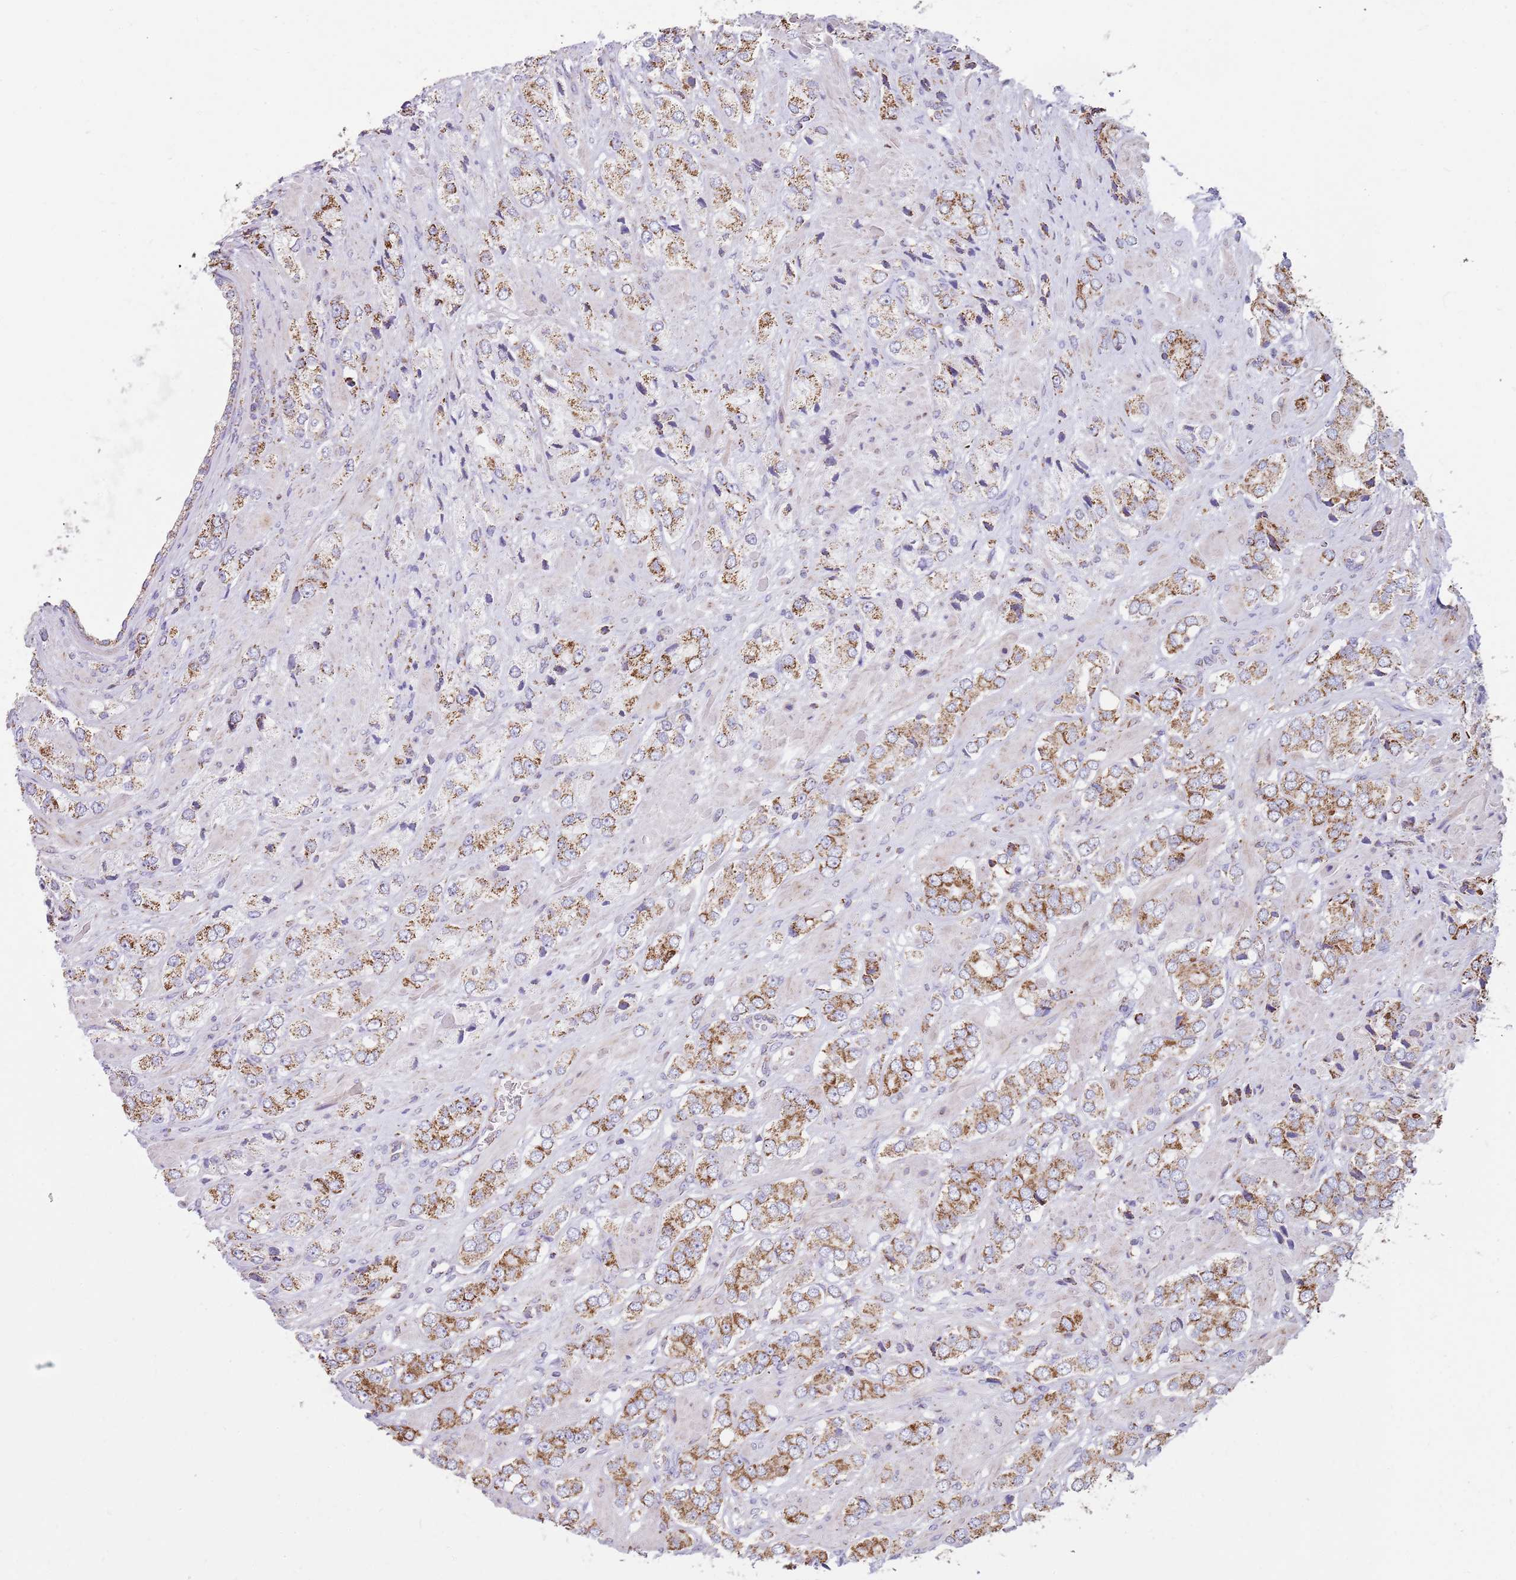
{"staining": {"intensity": "moderate", "quantity": ">75%", "location": "cytoplasmic/membranous"}, "tissue": "prostate cancer", "cell_type": "Tumor cells", "image_type": "cancer", "snomed": [{"axis": "morphology", "description": "Adenocarcinoma, High grade"}, {"axis": "topography", "description": "Prostate and seminal vesicle, NOS"}], "caption": "The histopathology image demonstrates staining of prostate cancer (adenocarcinoma (high-grade)), revealing moderate cytoplasmic/membranous protein expression (brown color) within tumor cells. The staining is performed using DAB brown chromogen to label protein expression. The nuclei are counter-stained blue using hematoxylin.", "gene": "TTLL1", "patient": {"sex": "male", "age": 64}}